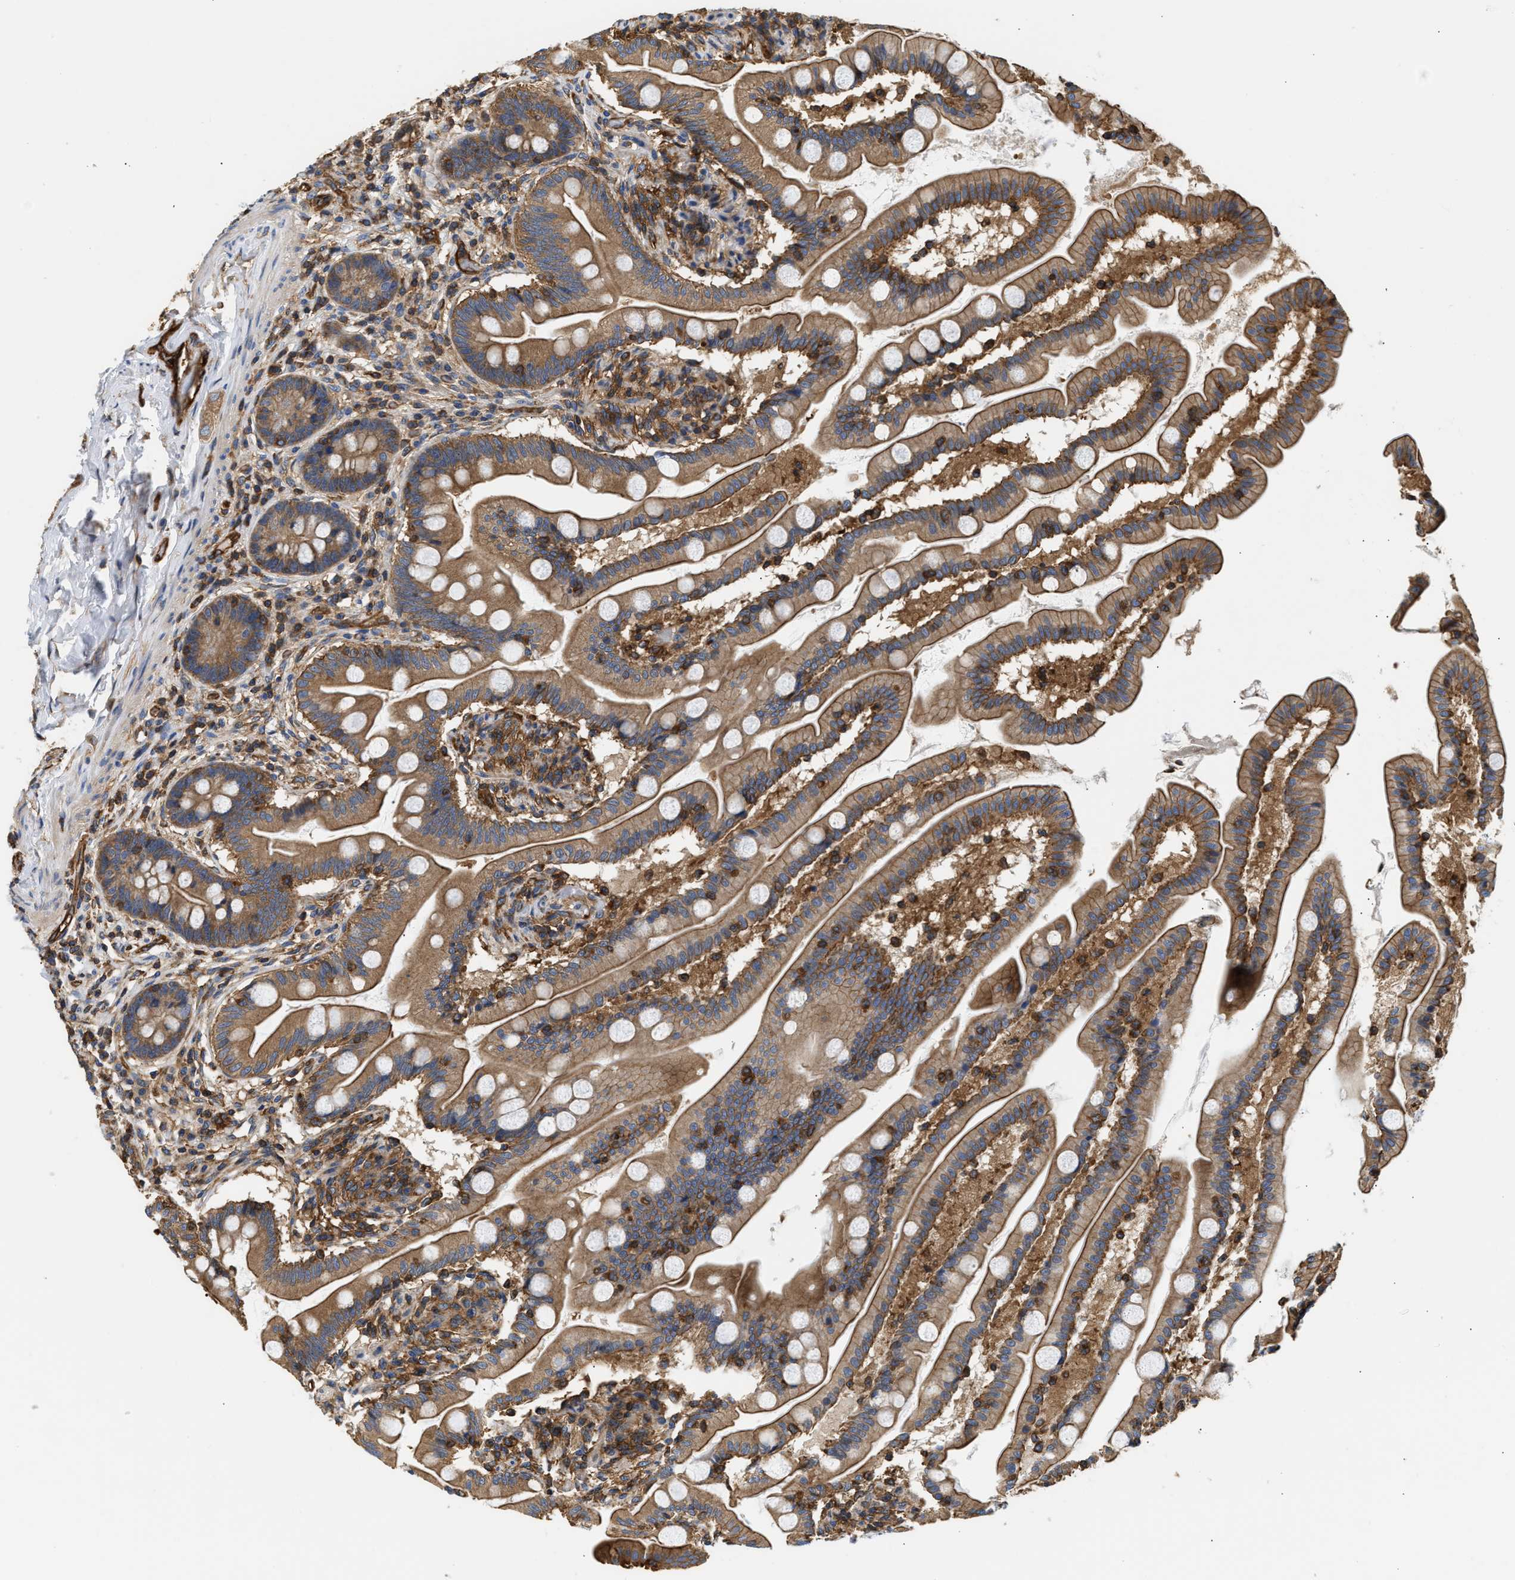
{"staining": {"intensity": "strong", "quantity": ">75%", "location": "cytoplasmic/membranous"}, "tissue": "small intestine", "cell_type": "Glandular cells", "image_type": "normal", "snomed": [{"axis": "morphology", "description": "Normal tissue, NOS"}, {"axis": "topography", "description": "Small intestine"}], "caption": "Brown immunohistochemical staining in benign human small intestine displays strong cytoplasmic/membranous staining in approximately >75% of glandular cells. (Stains: DAB in brown, nuclei in blue, Microscopy: brightfield microscopy at high magnification).", "gene": "SAMD9L", "patient": {"sex": "female", "age": 56}}